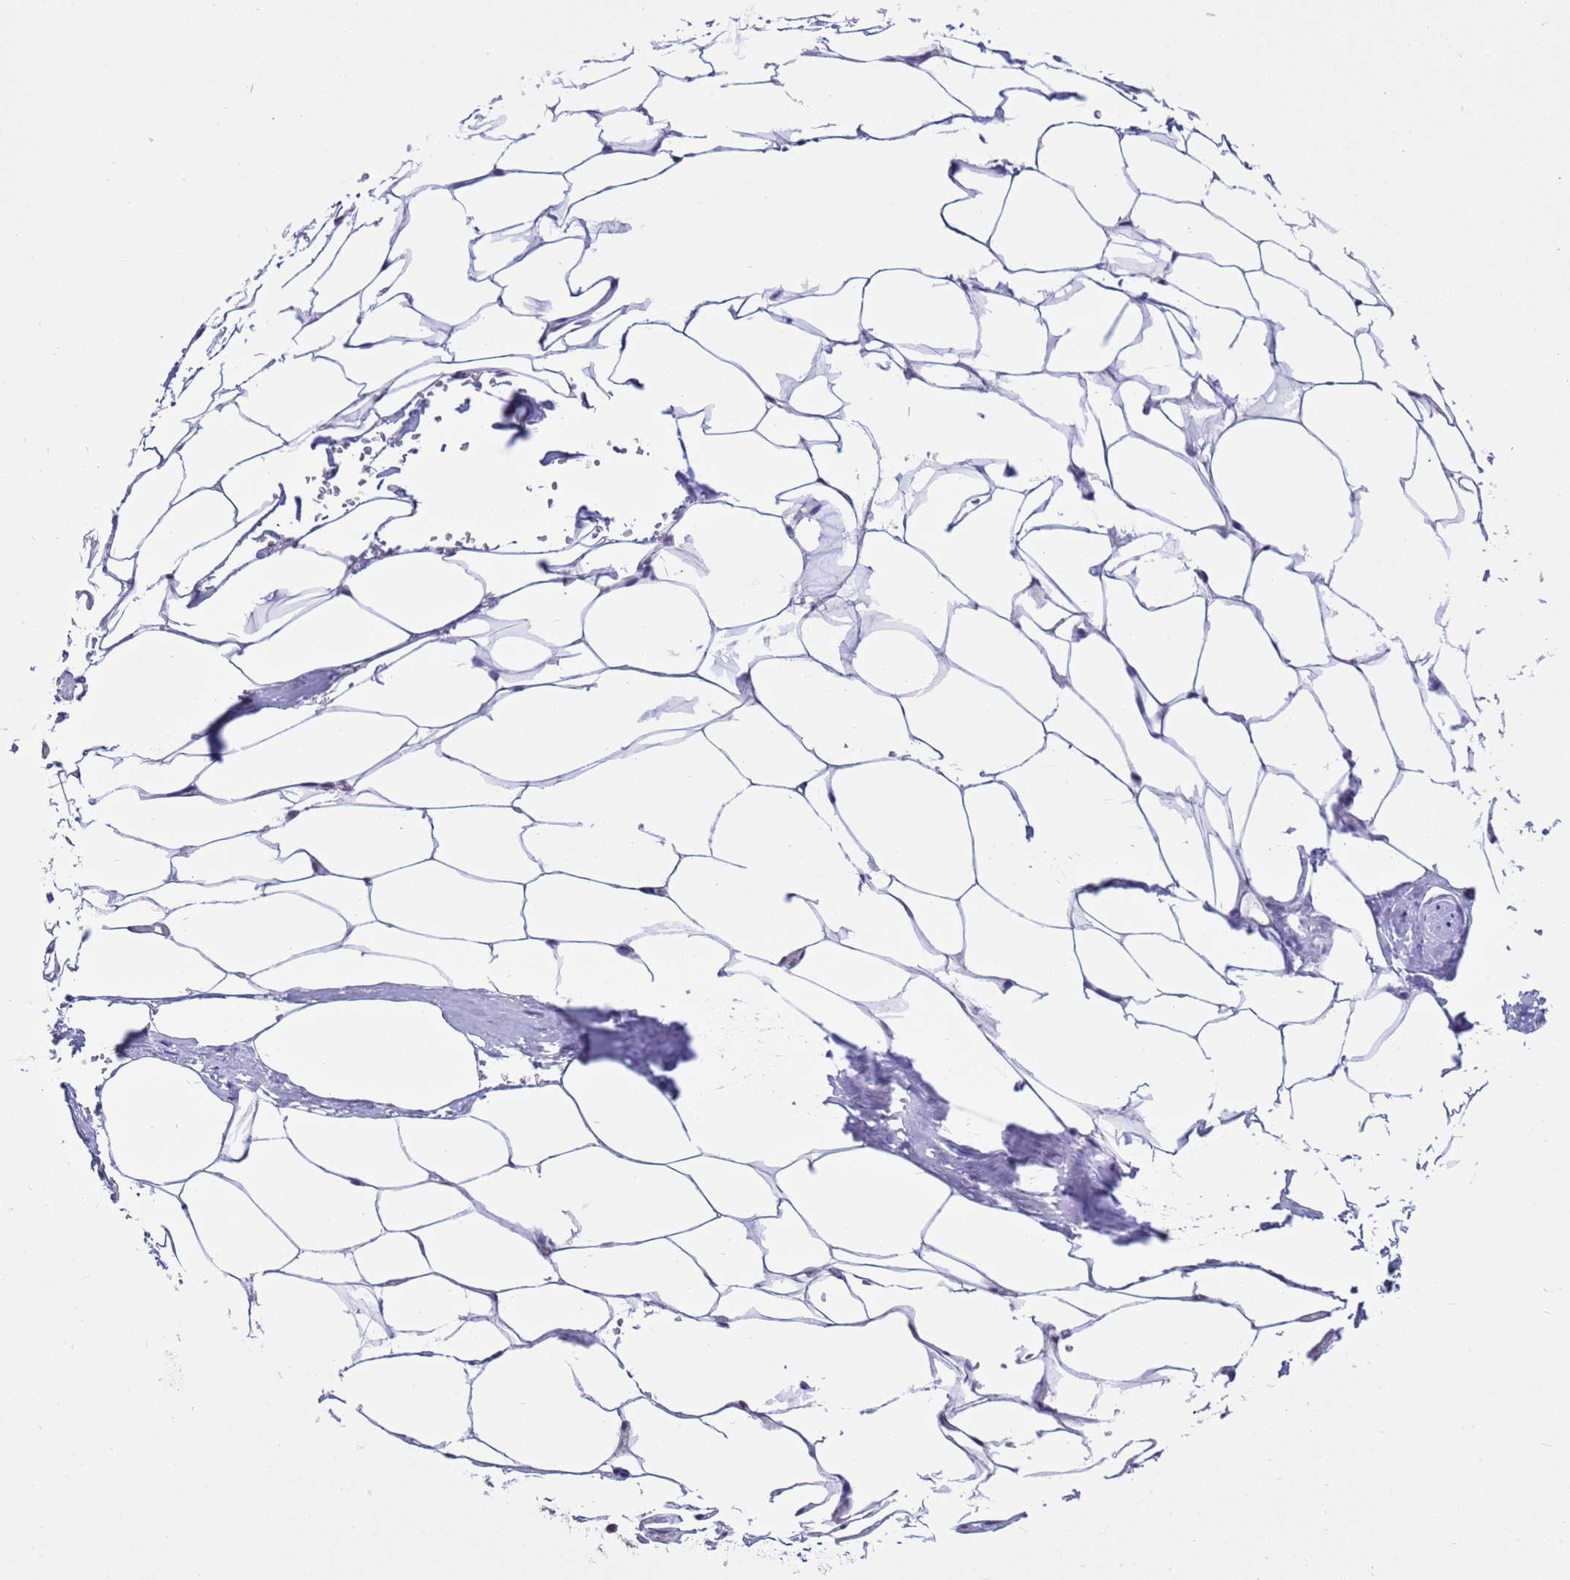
{"staining": {"intensity": "moderate", "quantity": "<25%", "location": "nuclear"}, "tissue": "adipose tissue", "cell_type": "Adipocytes", "image_type": "normal", "snomed": [{"axis": "morphology", "description": "Normal tissue, NOS"}, {"axis": "morphology", "description": "Adenocarcinoma, Low grade"}, {"axis": "topography", "description": "Prostate"}, {"axis": "topography", "description": "Peripheral nerve tissue"}], "caption": "A photomicrograph showing moderate nuclear positivity in about <25% of adipocytes in normal adipose tissue, as visualized by brown immunohistochemical staining.", "gene": "THOC2", "patient": {"sex": "male", "age": 63}}